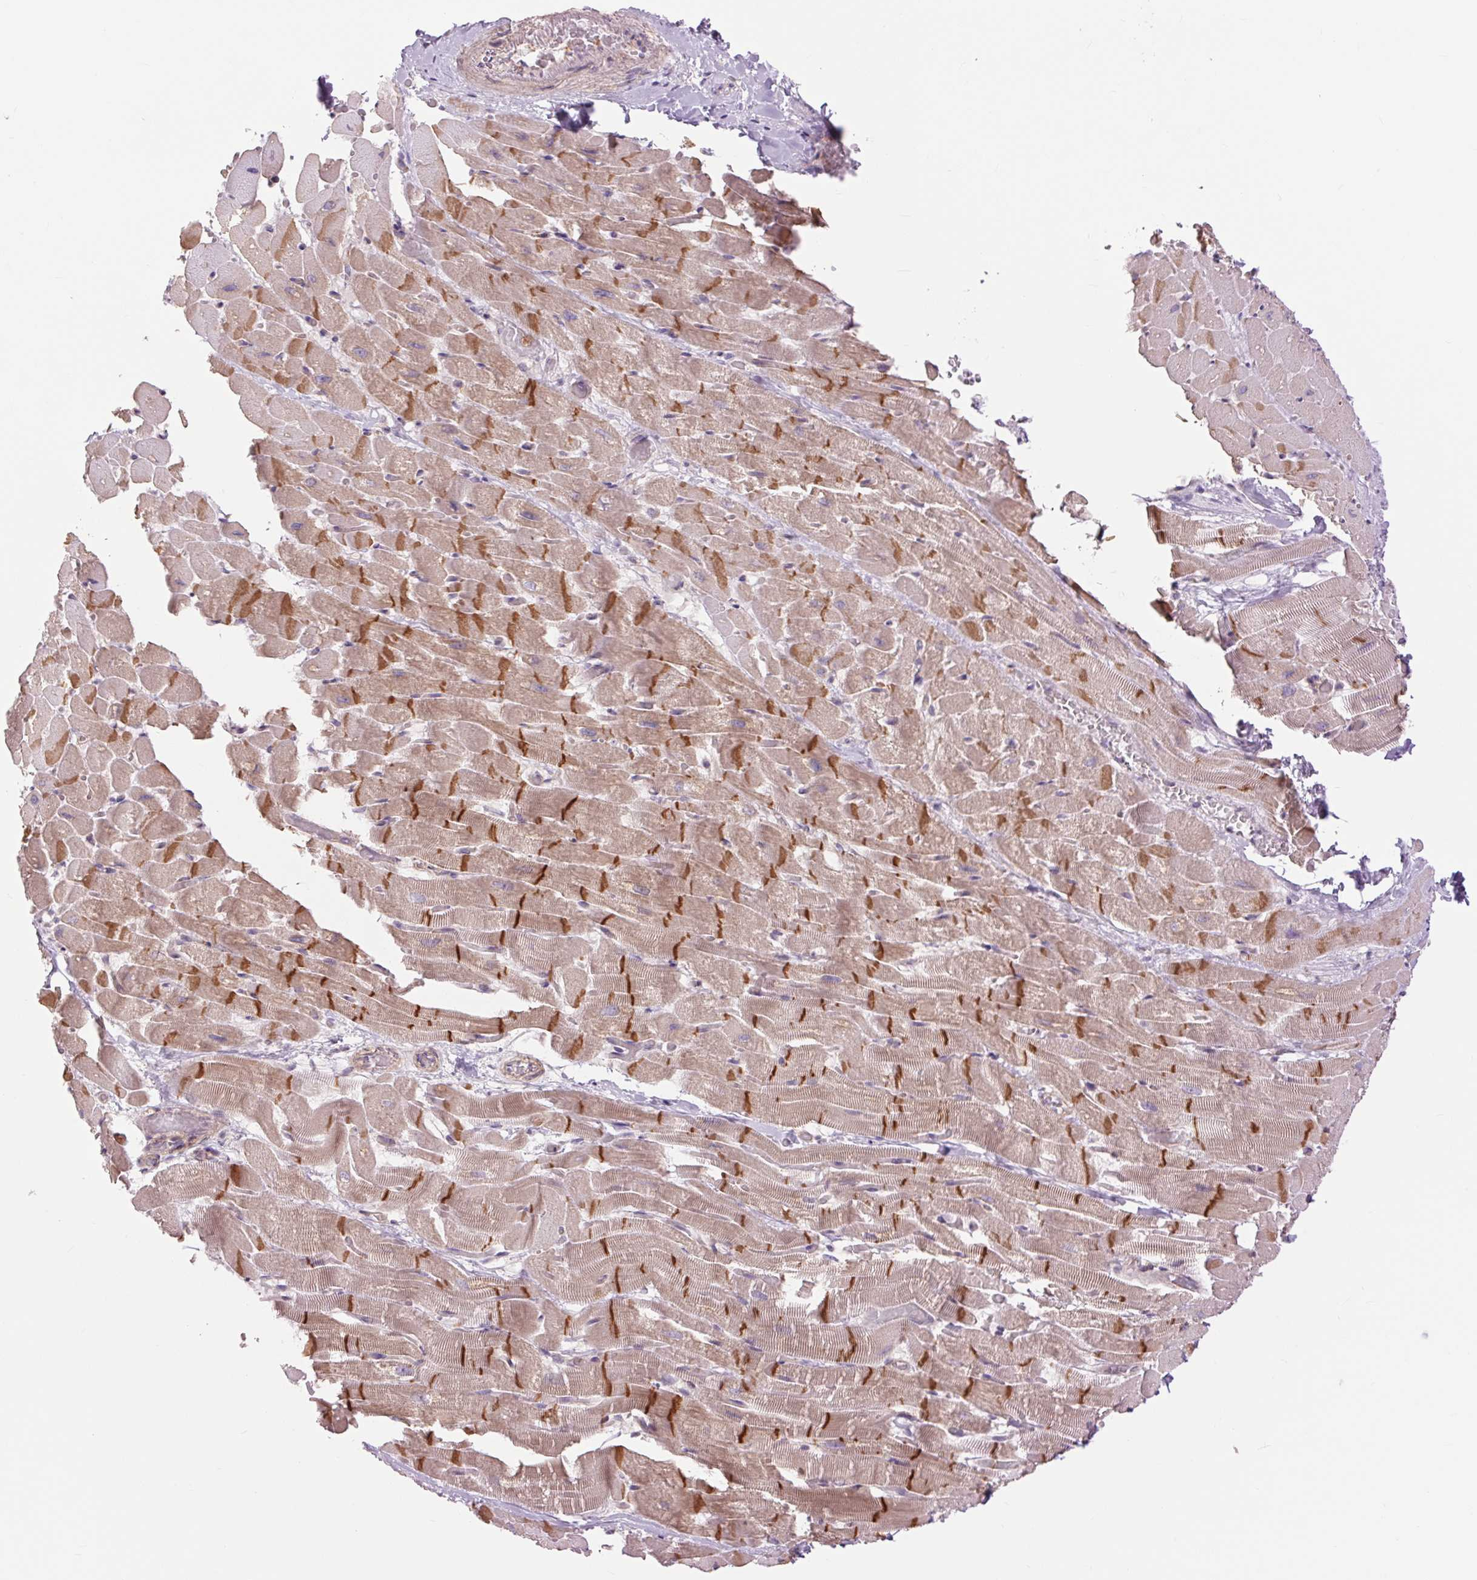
{"staining": {"intensity": "strong", "quantity": "<25%", "location": "cytoplasmic/membranous"}, "tissue": "heart muscle", "cell_type": "Cardiomyocytes", "image_type": "normal", "snomed": [{"axis": "morphology", "description": "Normal tissue, NOS"}, {"axis": "topography", "description": "Heart"}], "caption": "This photomicrograph displays IHC staining of normal heart muscle, with medium strong cytoplasmic/membranous expression in approximately <25% of cardiomyocytes.", "gene": "CTNNA3", "patient": {"sex": "male", "age": 37}}